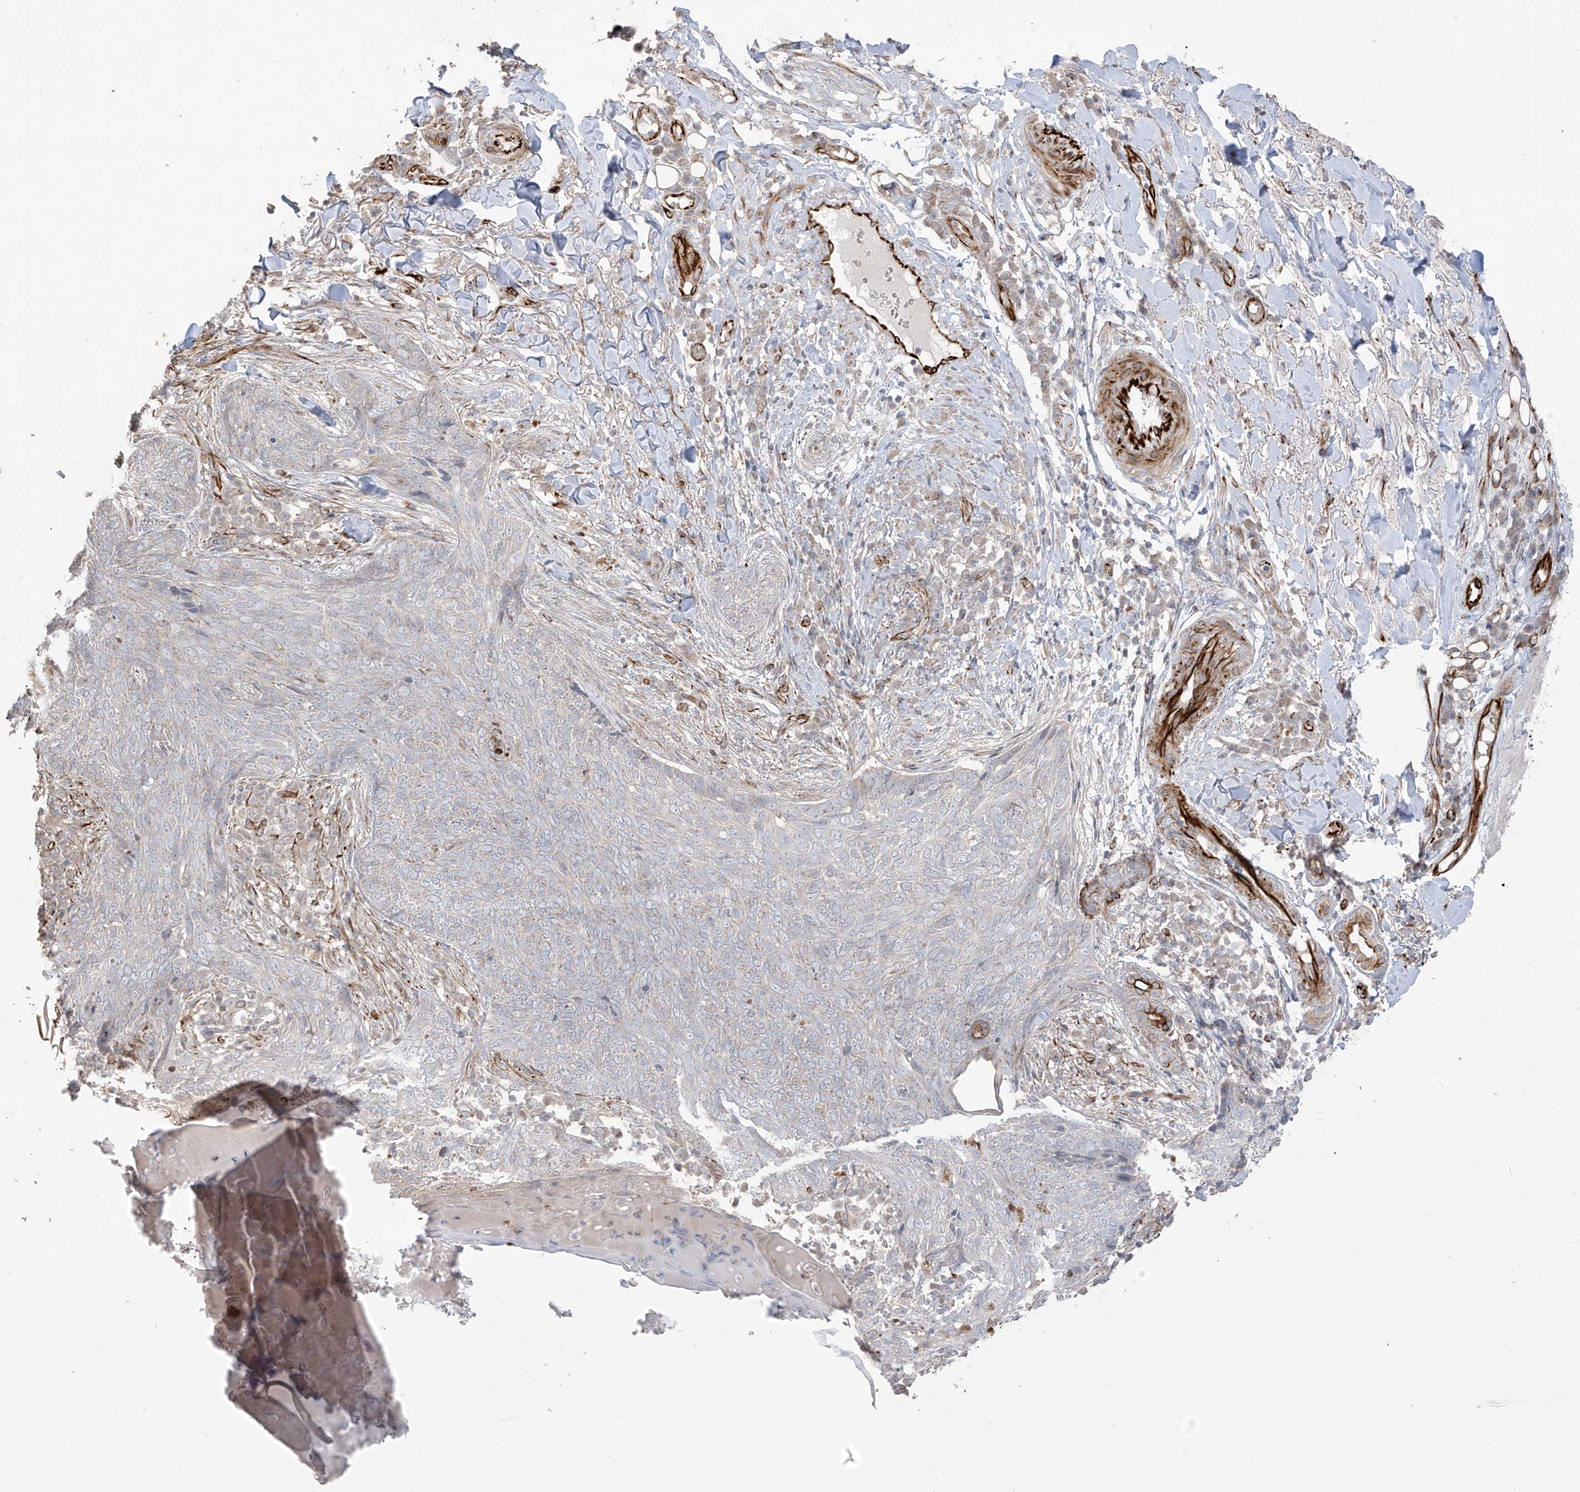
{"staining": {"intensity": "negative", "quantity": "none", "location": "none"}, "tissue": "skin cancer", "cell_type": "Tumor cells", "image_type": "cancer", "snomed": [{"axis": "morphology", "description": "Basal cell carcinoma"}, {"axis": "topography", "description": "Skin"}], "caption": "An IHC image of basal cell carcinoma (skin) is shown. There is no staining in tumor cells of basal cell carcinoma (skin).", "gene": "DCDC2", "patient": {"sex": "male", "age": 85}}